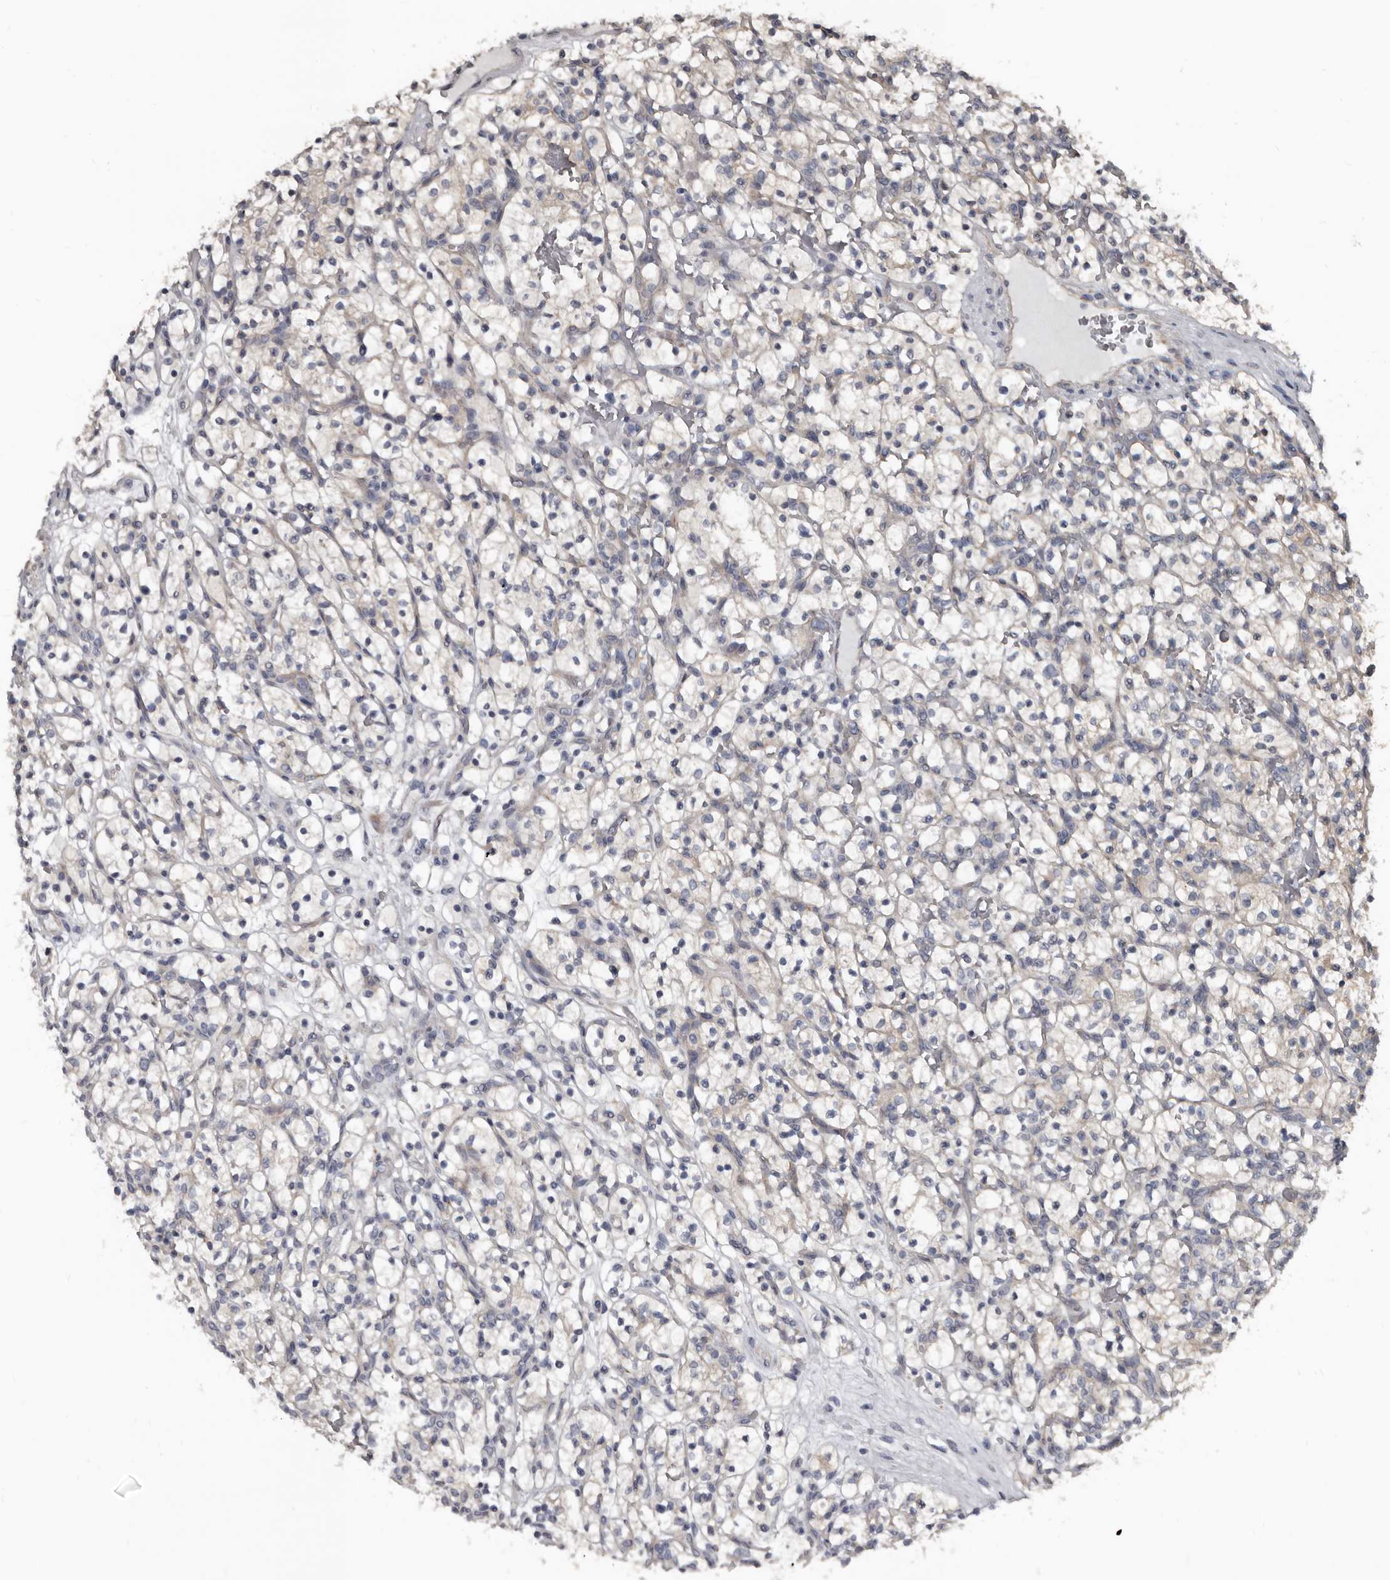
{"staining": {"intensity": "negative", "quantity": "none", "location": "none"}, "tissue": "renal cancer", "cell_type": "Tumor cells", "image_type": "cancer", "snomed": [{"axis": "morphology", "description": "Adenocarcinoma, NOS"}, {"axis": "topography", "description": "Kidney"}], "caption": "DAB immunohistochemical staining of renal adenocarcinoma demonstrates no significant staining in tumor cells. (DAB (3,3'-diaminobenzidine) immunohistochemistry (IHC), high magnification).", "gene": "DHPS", "patient": {"sex": "female", "age": 57}}